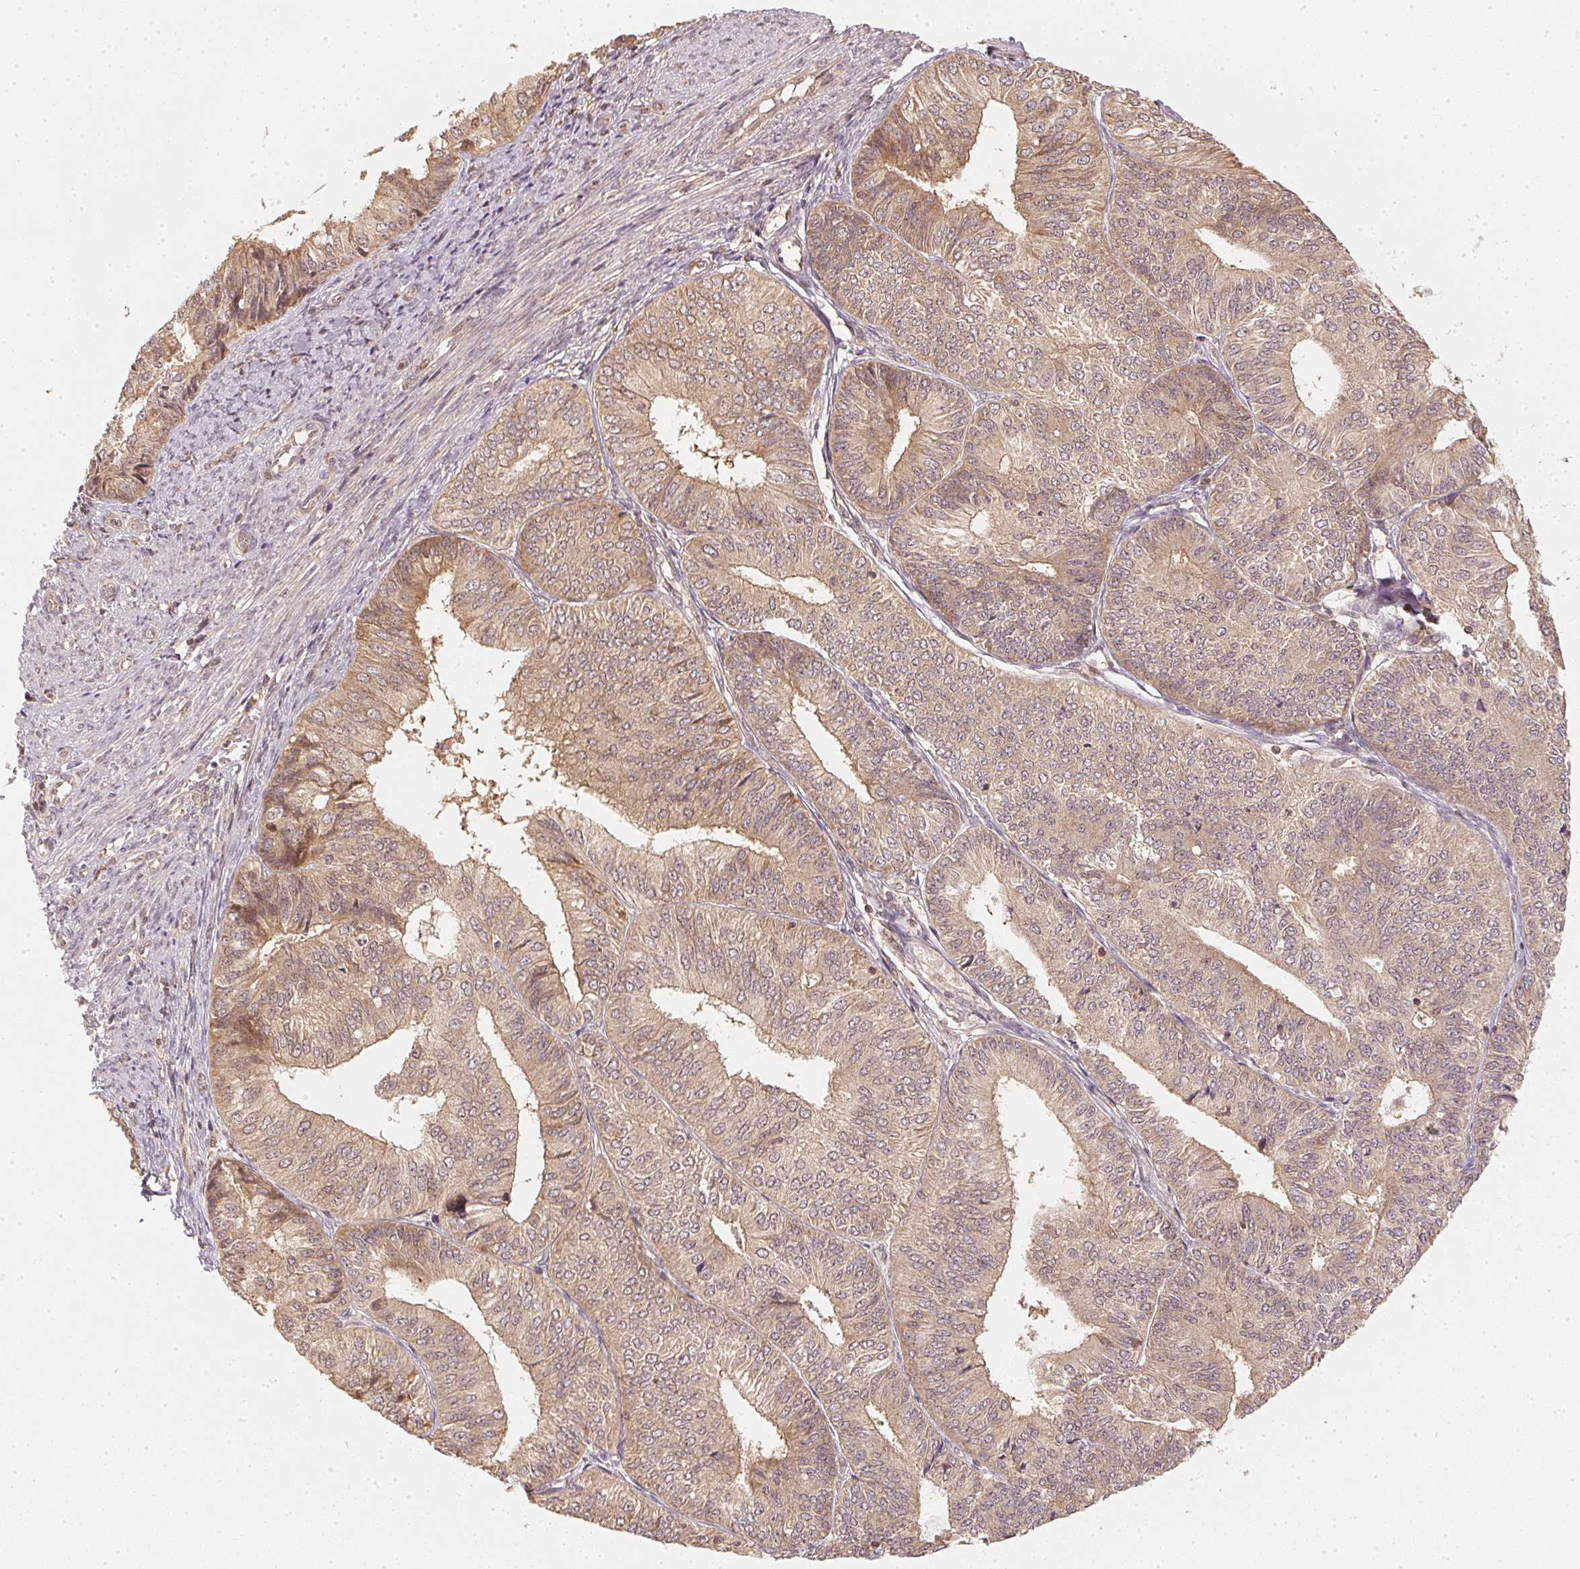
{"staining": {"intensity": "weak", "quantity": ">75%", "location": "cytoplasmic/membranous,nuclear"}, "tissue": "endometrial cancer", "cell_type": "Tumor cells", "image_type": "cancer", "snomed": [{"axis": "morphology", "description": "Adenocarcinoma, NOS"}, {"axis": "topography", "description": "Endometrium"}], "caption": "Endometrial cancer stained with a protein marker exhibits weak staining in tumor cells.", "gene": "UBE2L3", "patient": {"sex": "female", "age": 58}}